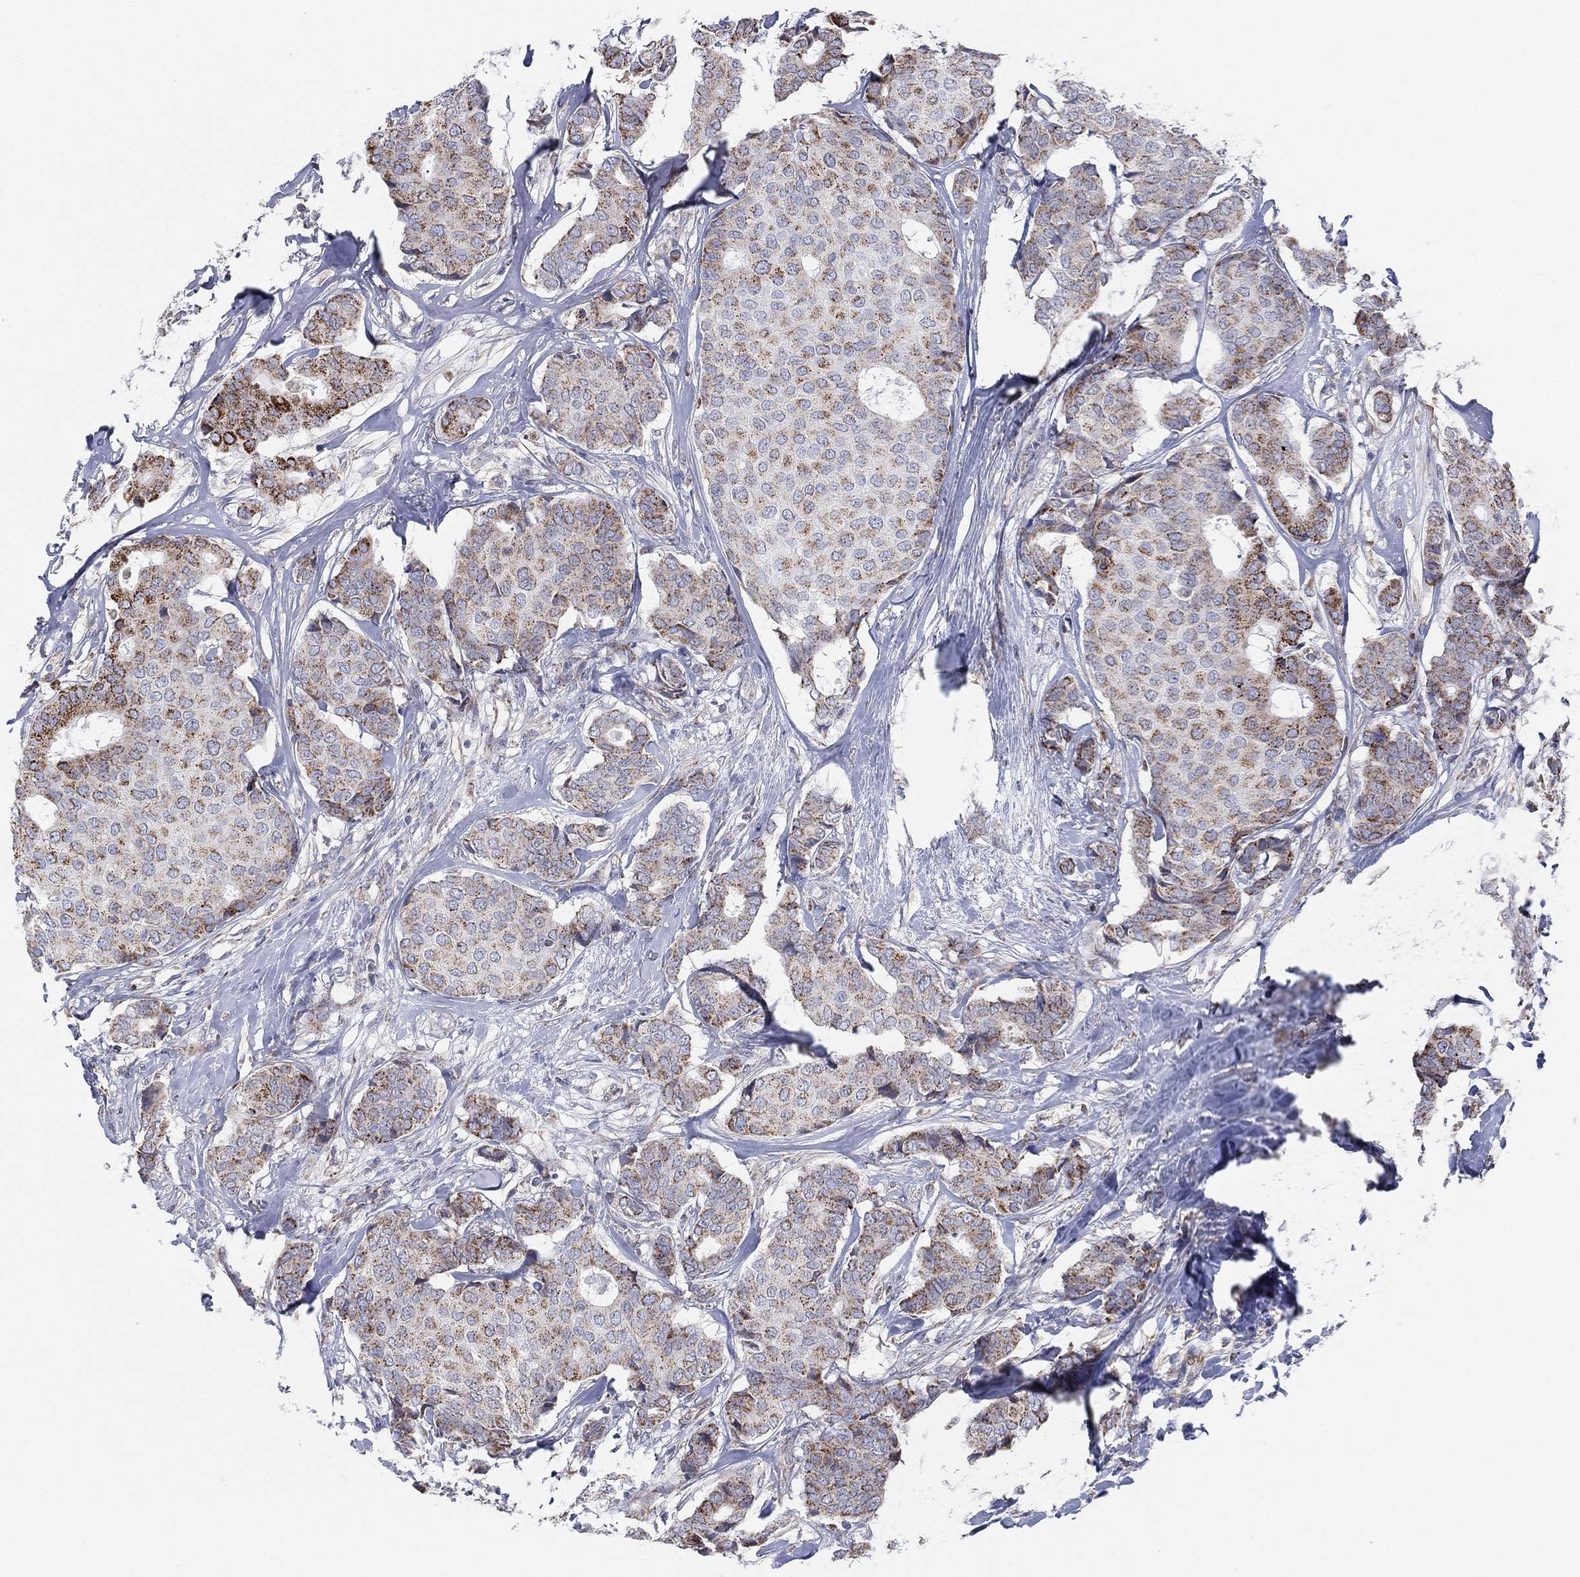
{"staining": {"intensity": "moderate", "quantity": "<25%", "location": "cytoplasmic/membranous"}, "tissue": "breast cancer", "cell_type": "Tumor cells", "image_type": "cancer", "snomed": [{"axis": "morphology", "description": "Duct carcinoma"}, {"axis": "topography", "description": "Breast"}], "caption": "Breast intraductal carcinoma stained for a protein (brown) reveals moderate cytoplasmic/membranous positive positivity in about <25% of tumor cells.", "gene": "INA", "patient": {"sex": "female", "age": 75}}